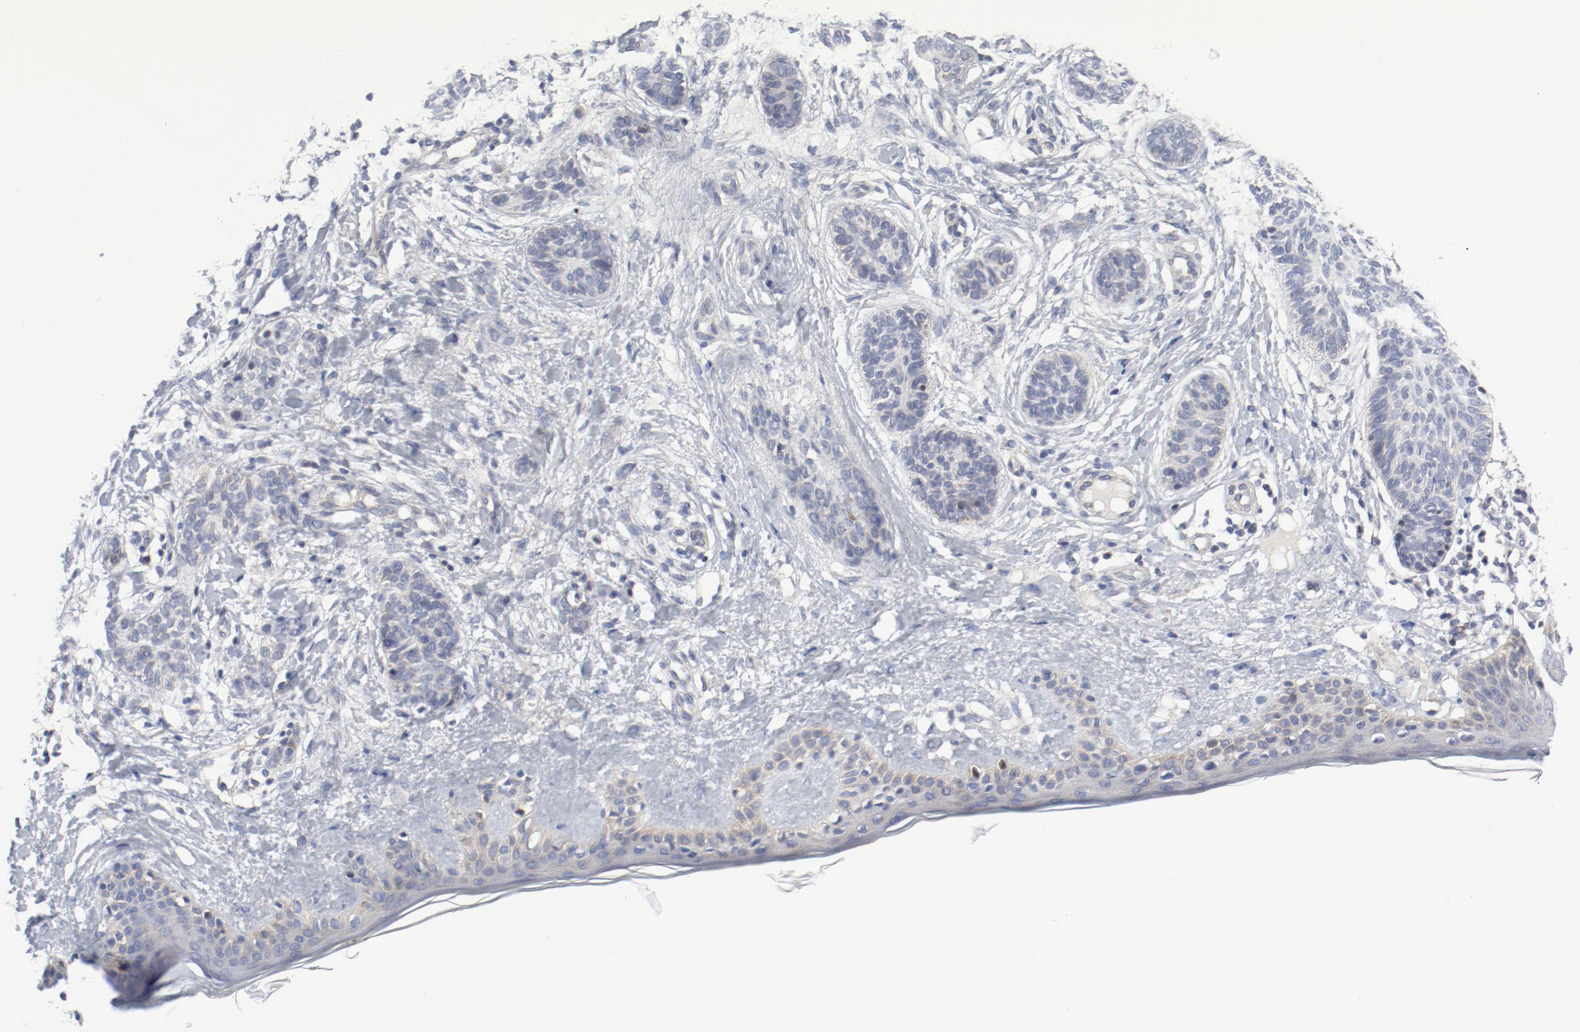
{"staining": {"intensity": "negative", "quantity": "none", "location": "none"}, "tissue": "skin cancer", "cell_type": "Tumor cells", "image_type": "cancer", "snomed": [{"axis": "morphology", "description": "Normal tissue, NOS"}, {"axis": "morphology", "description": "Basal cell carcinoma"}, {"axis": "topography", "description": "Skin"}], "caption": "Skin cancer (basal cell carcinoma) was stained to show a protein in brown. There is no significant expression in tumor cells.", "gene": "BAD", "patient": {"sex": "male", "age": 63}}